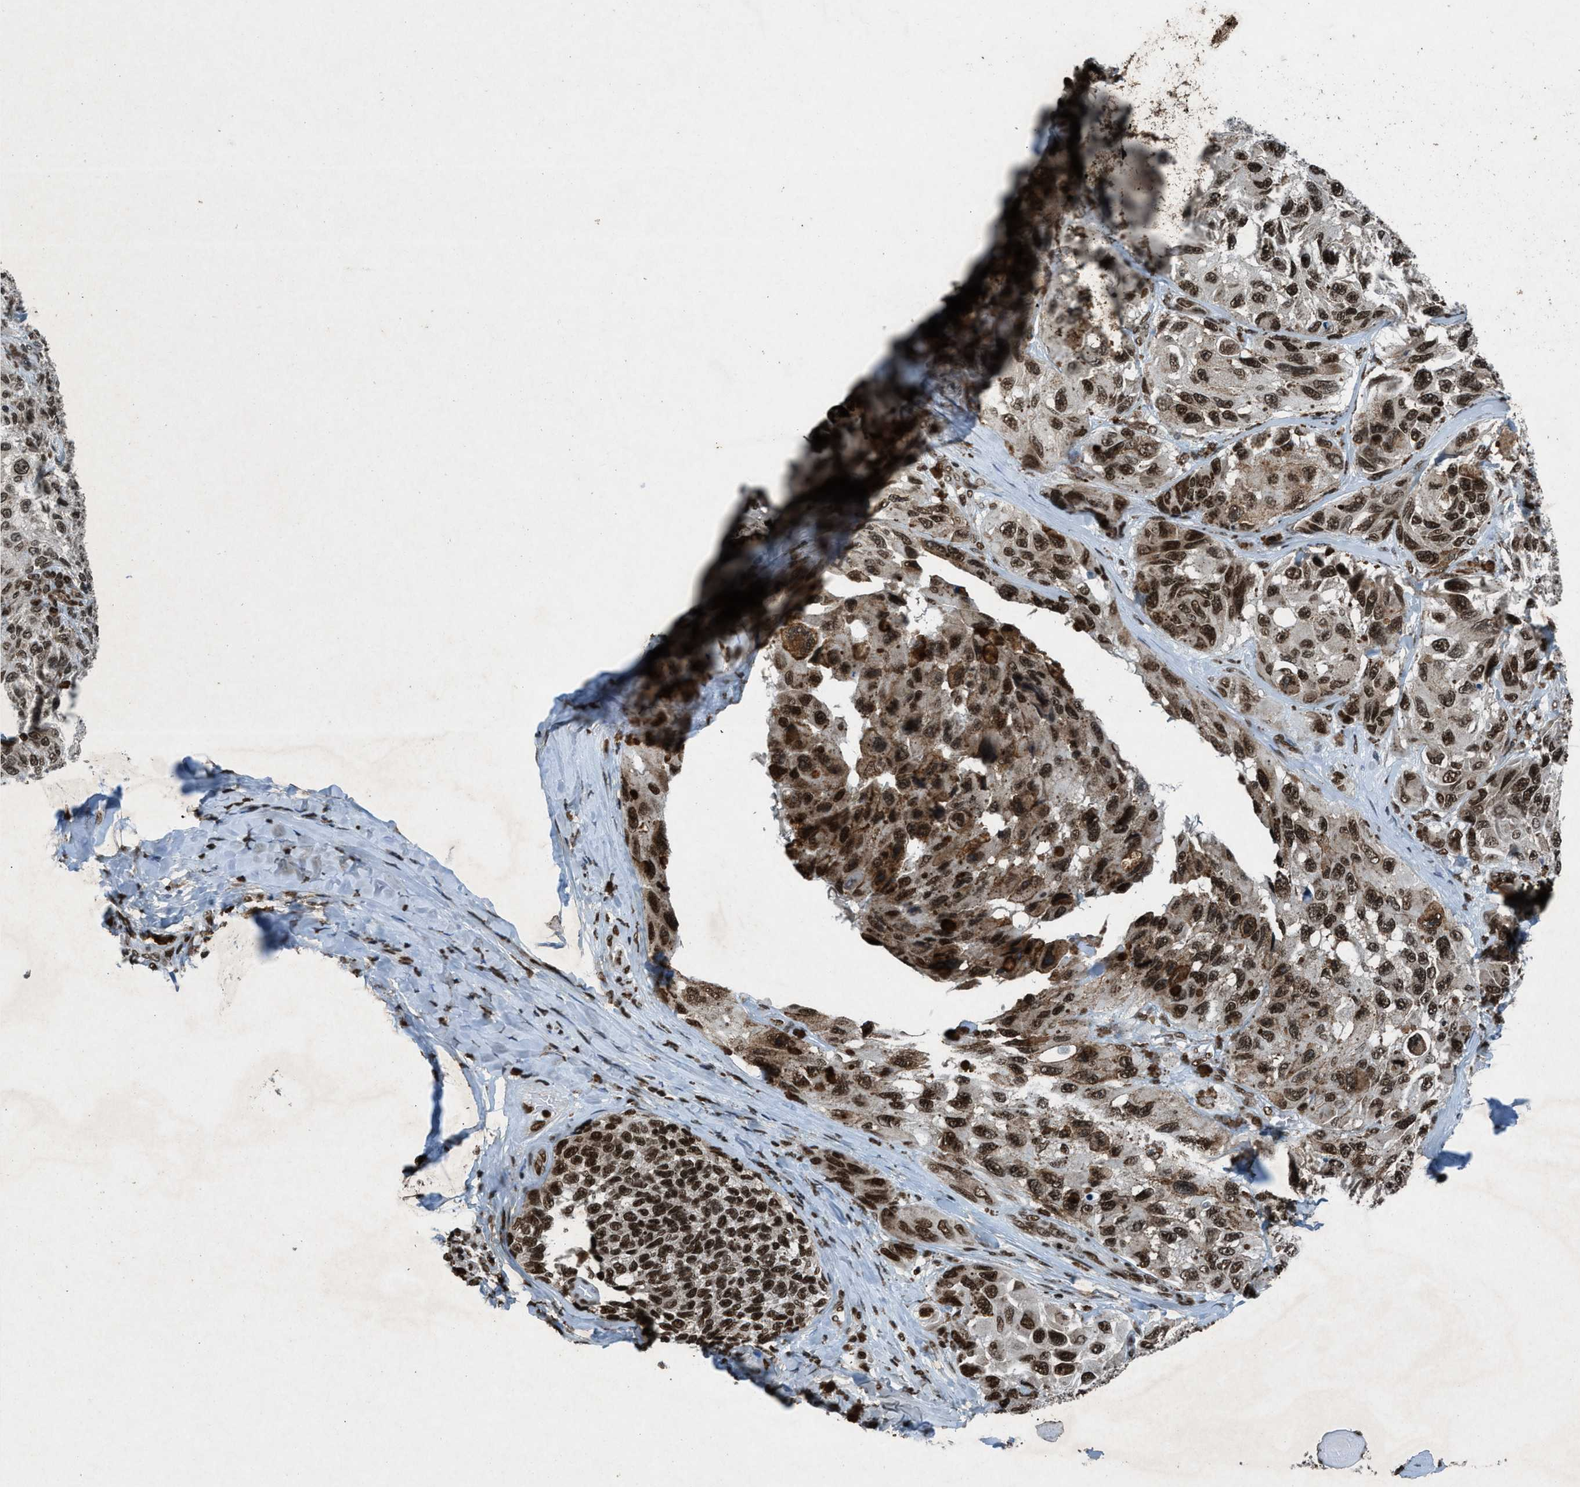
{"staining": {"intensity": "strong", "quantity": ">75%", "location": "nuclear"}, "tissue": "melanoma", "cell_type": "Tumor cells", "image_type": "cancer", "snomed": [{"axis": "morphology", "description": "Malignant melanoma, NOS"}, {"axis": "topography", "description": "Skin"}], "caption": "Human malignant melanoma stained for a protein (brown) exhibits strong nuclear positive expression in about >75% of tumor cells.", "gene": "NXF1", "patient": {"sex": "female", "age": 73}}